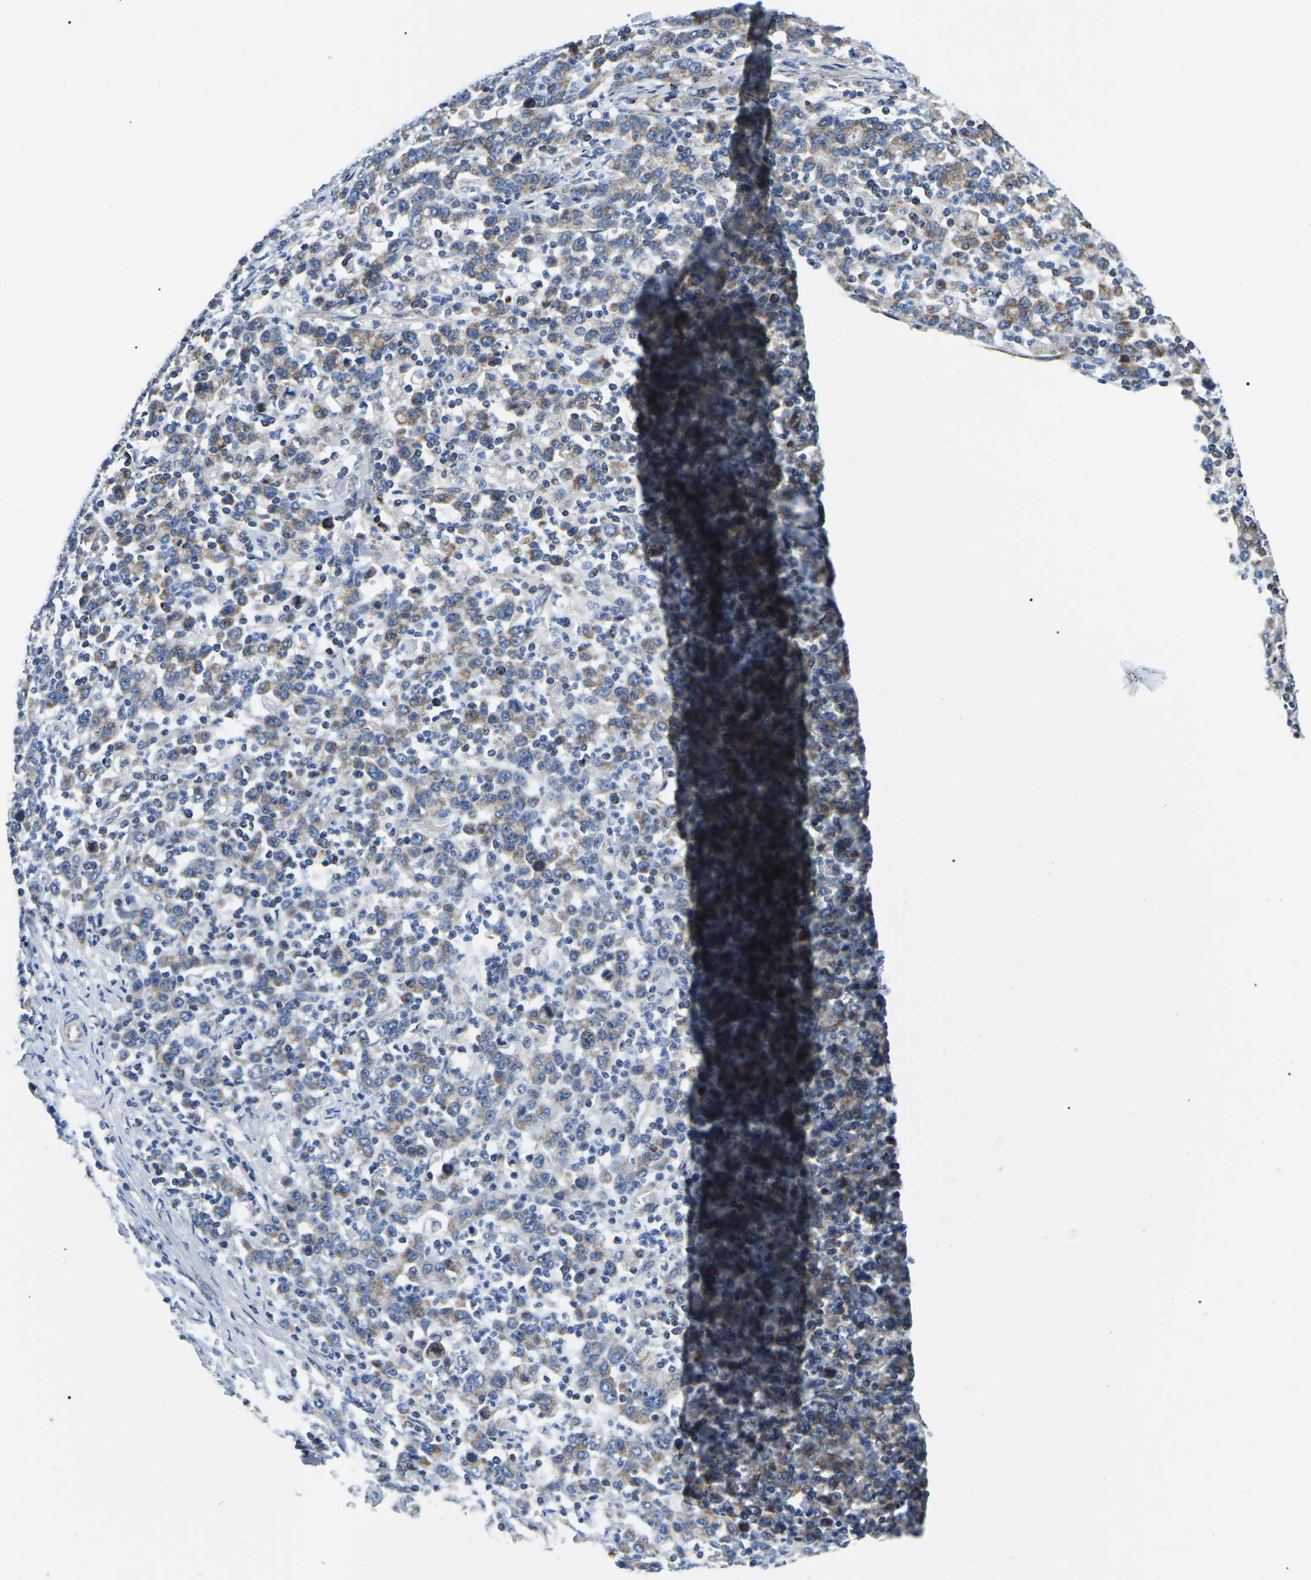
{"staining": {"intensity": "weak", "quantity": "25%-75%", "location": "cytoplasmic/membranous"}, "tissue": "stomach cancer", "cell_type": "Tumor cells", "image_type": "cancer", "snomed": [{"axis": "morphology", "description": "Adenocarcinoma, NOS"}, {"axis": "topography", "description": "Stomach, upper"}], "caption": "The micrograph displays a brown stain indicating the presence of a protein in the cytoplasmic/membranous of tumor cells in stomach cancer.", "gene": "PPM1E", "patient": {"sex": "male", "age": 69}}